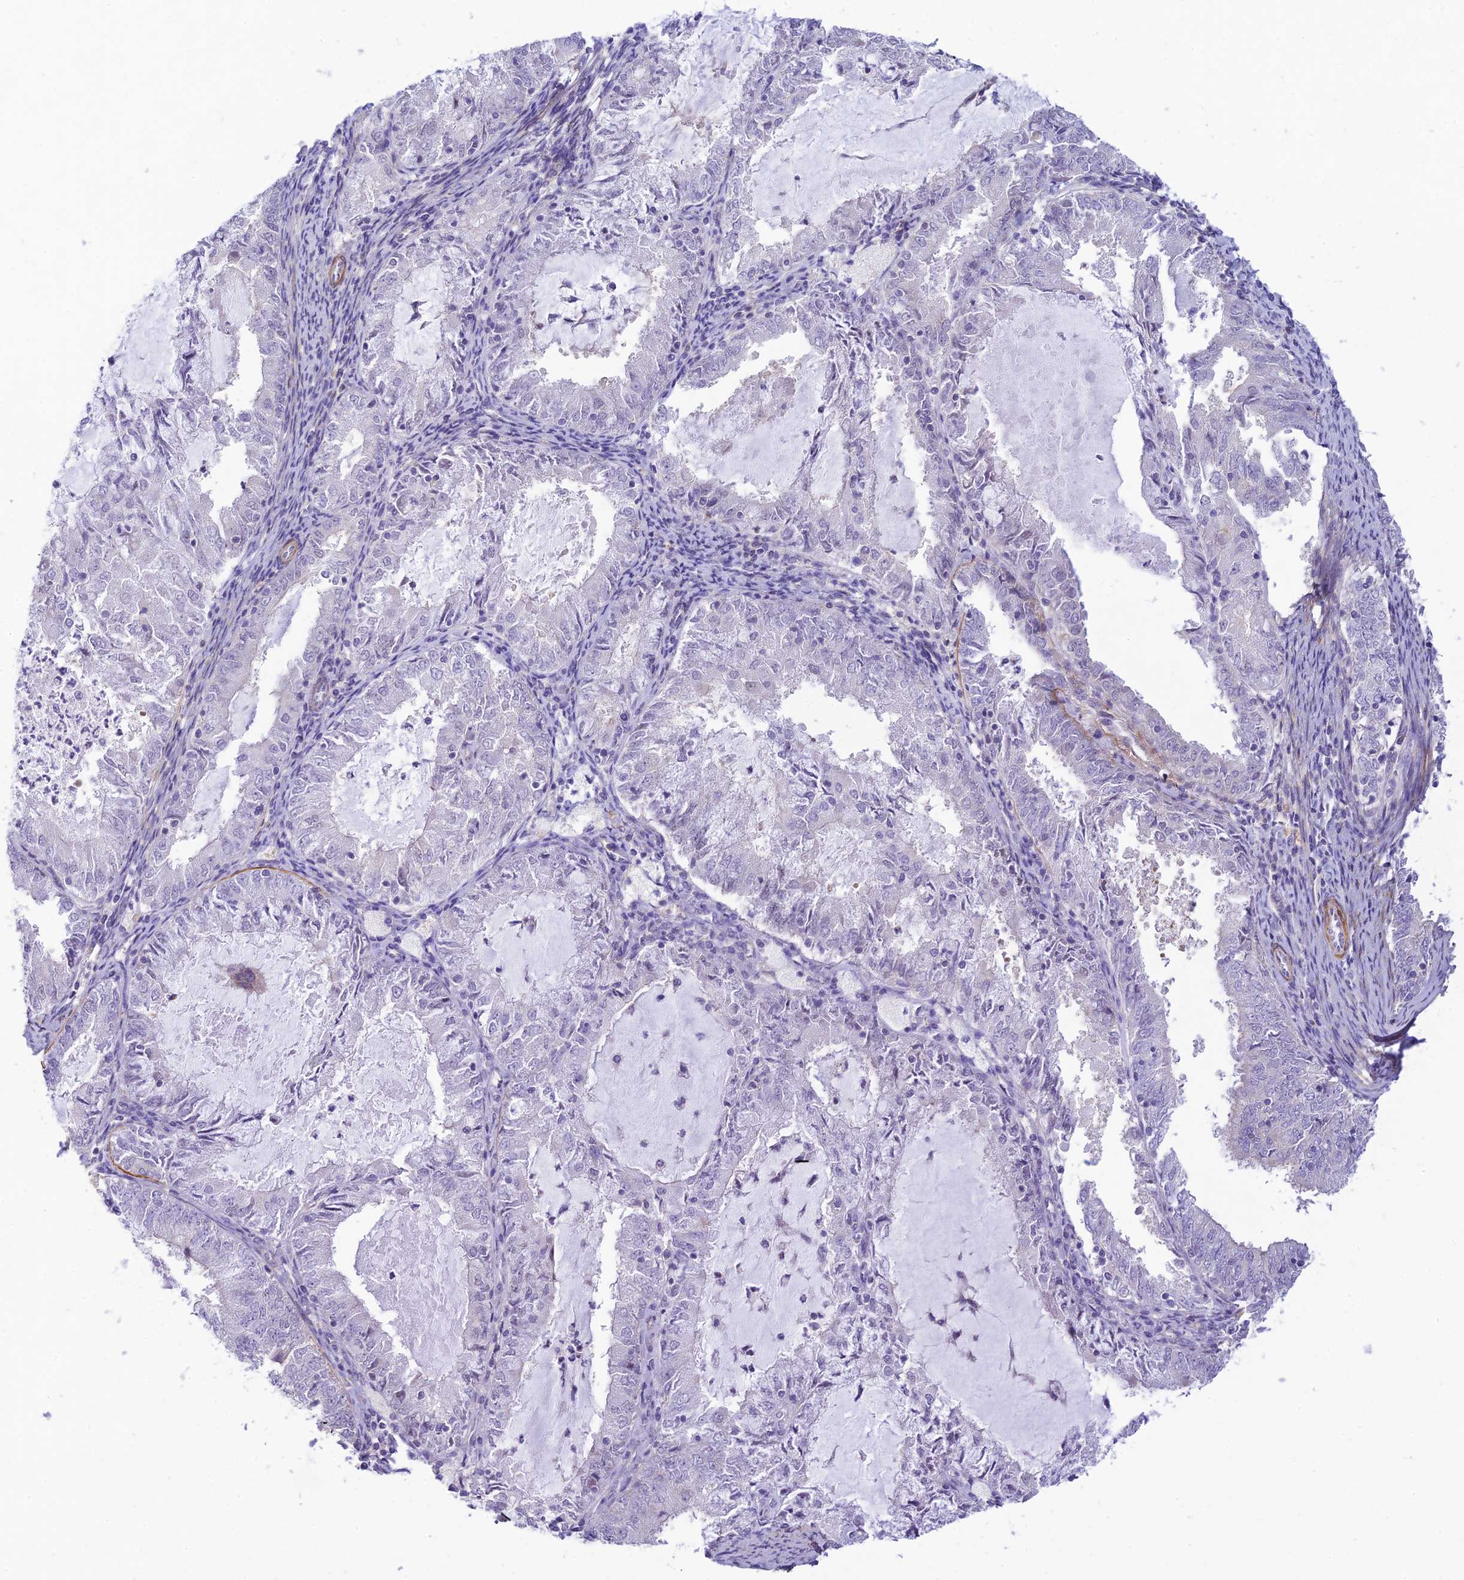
{"staining": {"intensity": "negative", "quantity": "none", "location": "none"}, "tissue": "endometrial cancer", "cell_type": "Tumor cells", "image_type": "cancer", "snomed": [{"axis": "morphology", "description": "Adenocarcinoma, NOS"}, {"axis": "topography", "description": "Endometrium"}], "caption": "Tumor cells are negative for brown protein staining in endometrial cancer (adenocarcinoma).", "gene": "FBXW4", "patient": {"sex": "female", "age": 57}}